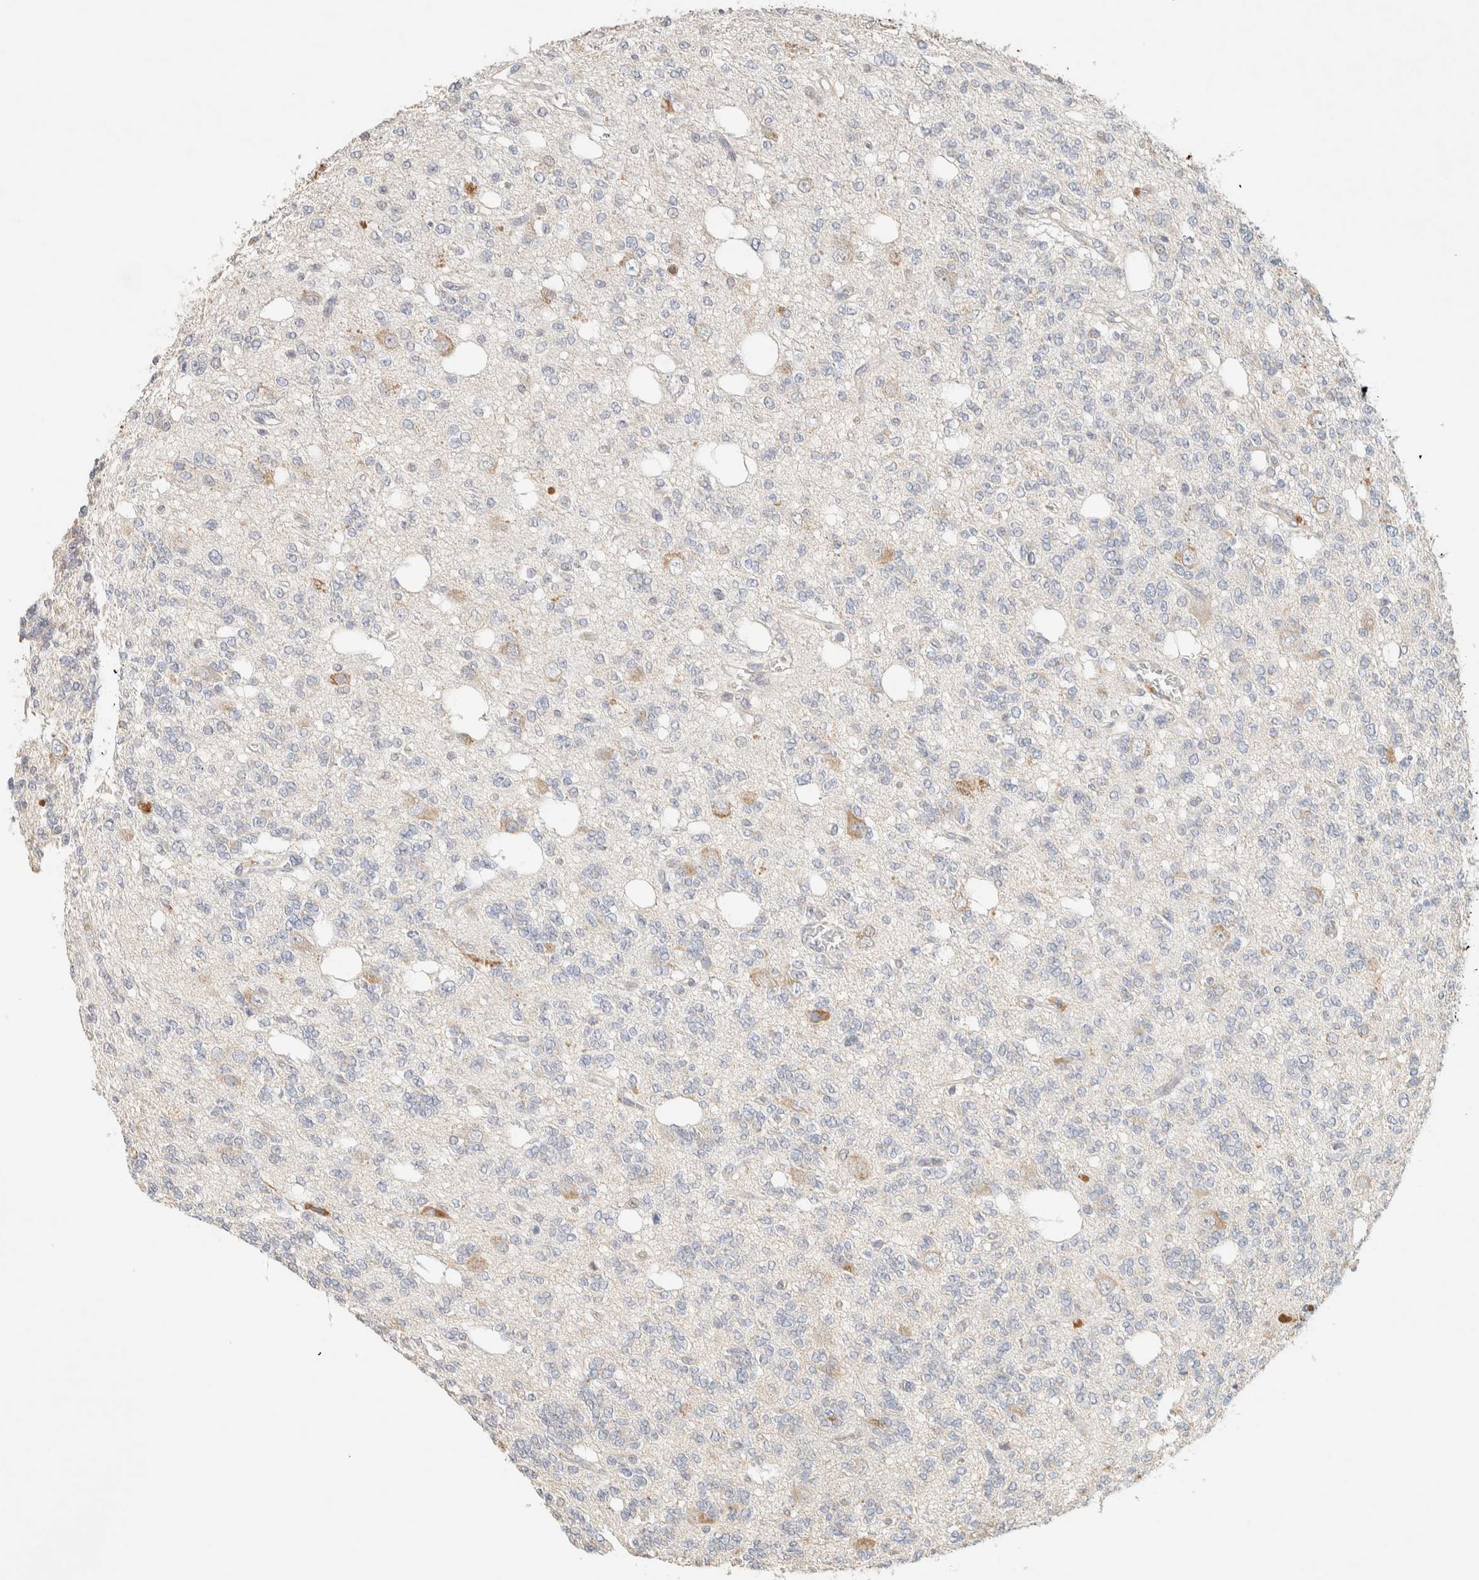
{"staining": {"intensity": "weak", "quantity": "<25%", "location": "cytoplasmic/membranous"}, "tissue": "glioma", "cell_type": "Tumor cells", "image_type": "cancer", "snomed": [{"axis": "morphology", "description": "Glioma, malignant, Low grade"}, {"axis": "topography", "description": "Brain"}], "caption": "IHC photomicrograph of human glioma stained for a protein (brown), which demonstrates no expression in tumor cells.", "gene": "TTC3", "patient": {"sex": "male", "age": 38}}